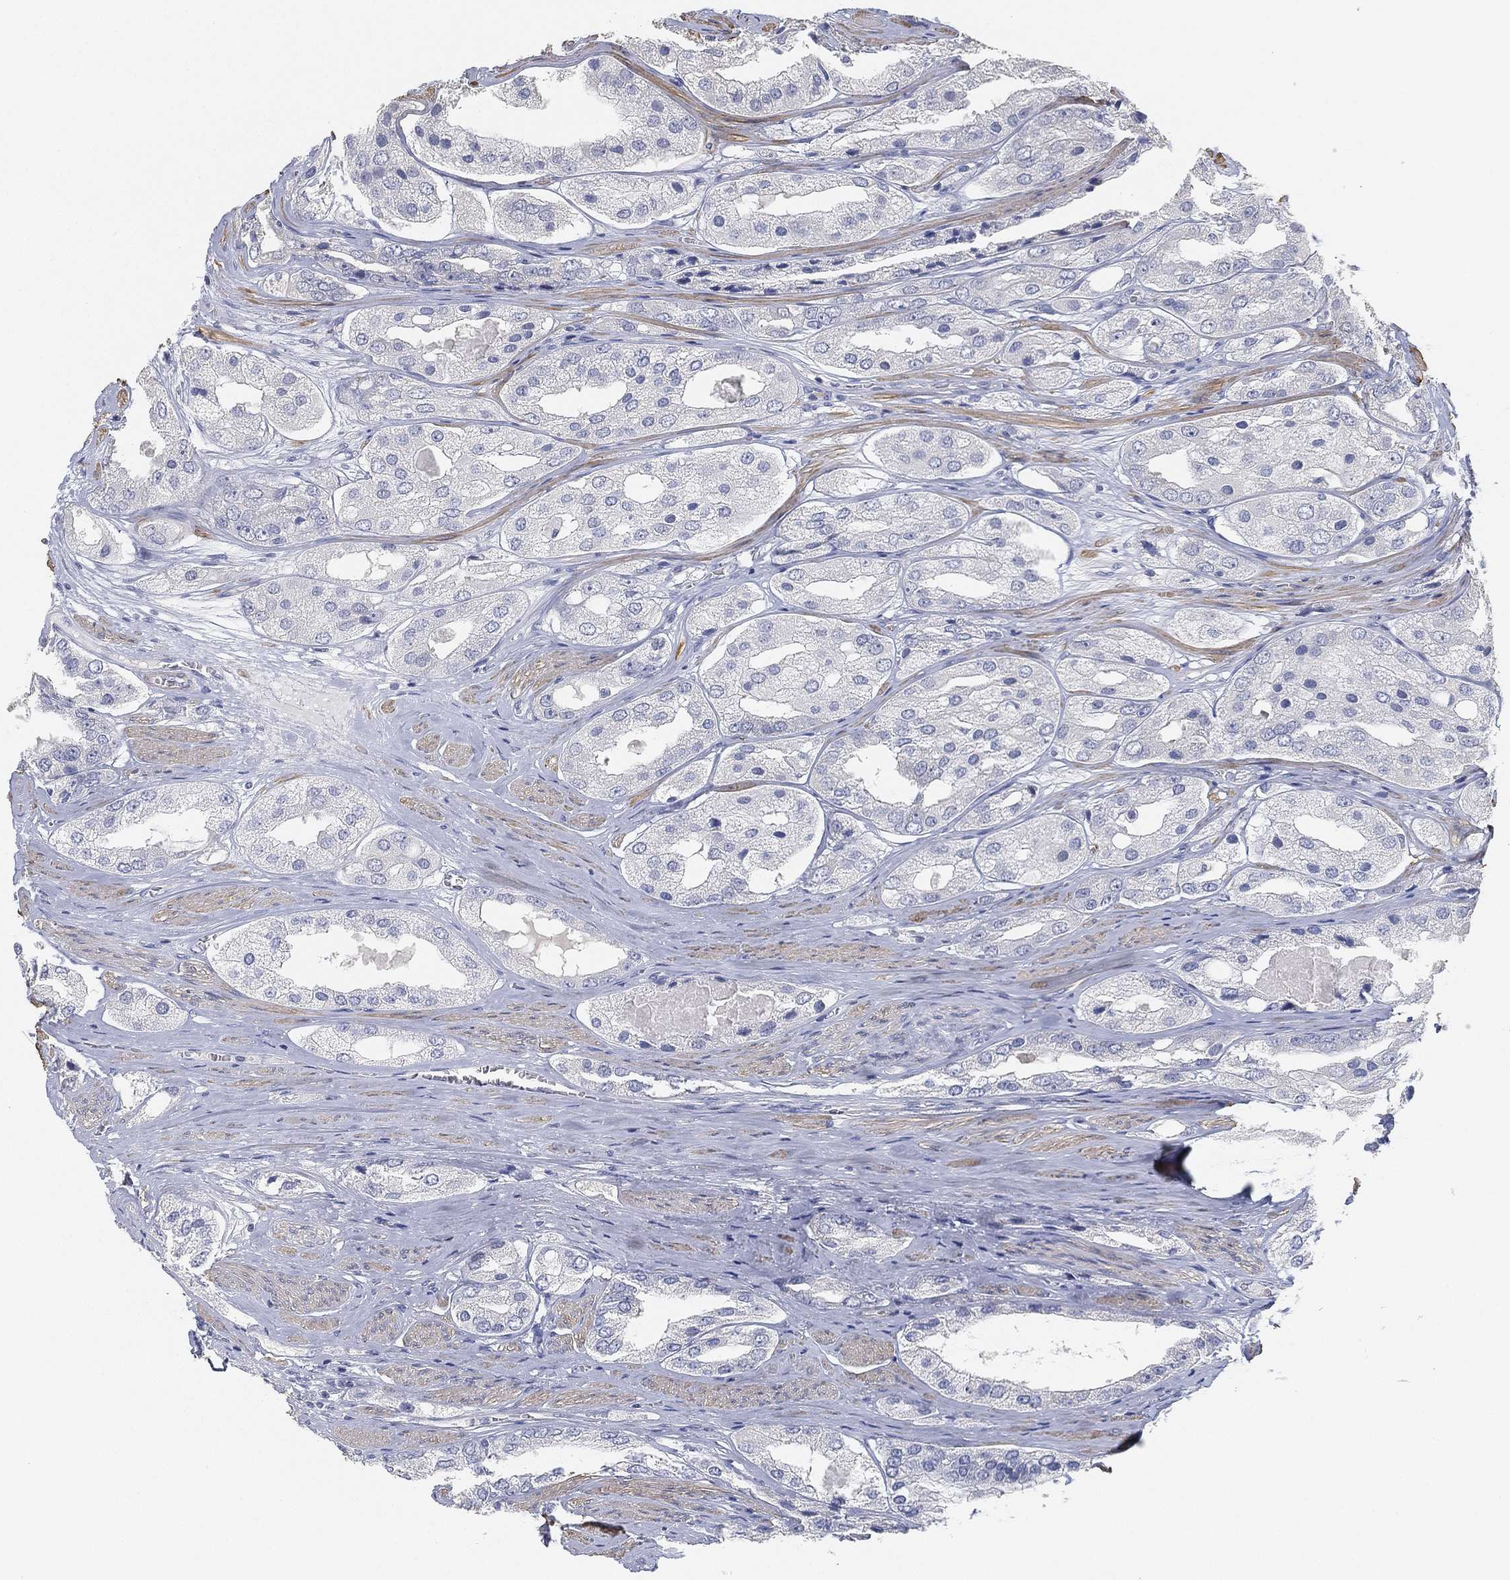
{"staining": {"intensity": "negative", "quantity": "none", "location": "none"}, "tissue": "prostate cancer", "cell_type": "Tumor cells", "image_type": "cancer", "snomed": [{"axis": "morphology", "description": "Adenocarcinoma, Low grade"}, {"axis": "topography", "description": "Prostate"}], "caption": "Tumor cells show no significant protein expression in adenocarcinoma (low-grade) (prostate).", "gene": "GPR61", "patient": {"sex": "male", "age": 69}}